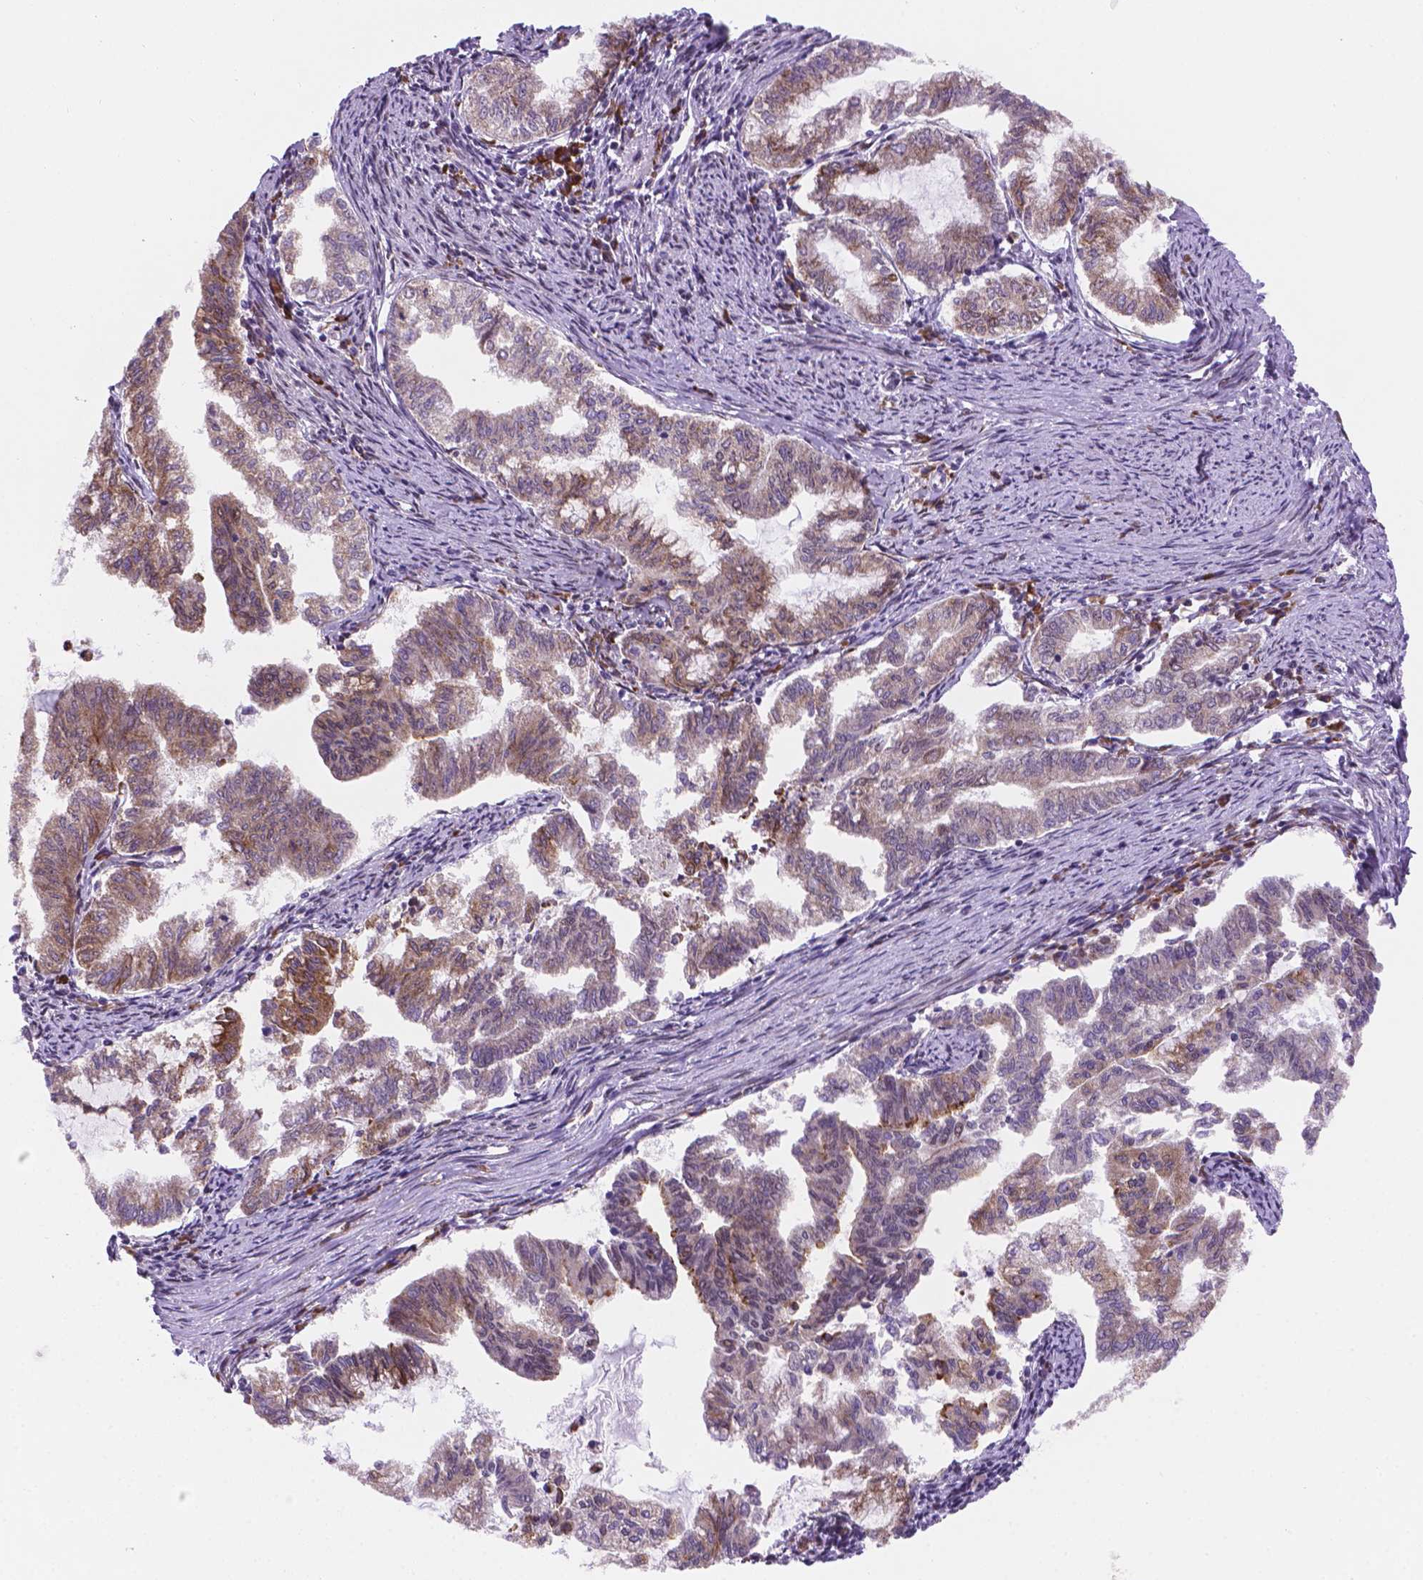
{"staining": {"intensity": "weak", "quantity": ">75%", "location": "cytoplasmic/membranous"}, "tissue": "endometrial cancer", "cell_type": "Tumor cells", "image_type": "cancer", "snomed": [{"axis": "morphology", "description": "Adenocarcinoma, NOS"}, {"axis": "topography", "description": "Endometrium"}], "caption": "Immunohistochemistry (IHC) image of neoplastic tissue: endometrial adenocarcinoma stained using IHC exhibits low levels of weak protein expression localized specifically in the cytoplasmic/membranous of tumor cells, appearing as a cytoplasmic/membranous brown color.", "gene": "FNIP1", "patient": {"sex": "female", "age": 79}}